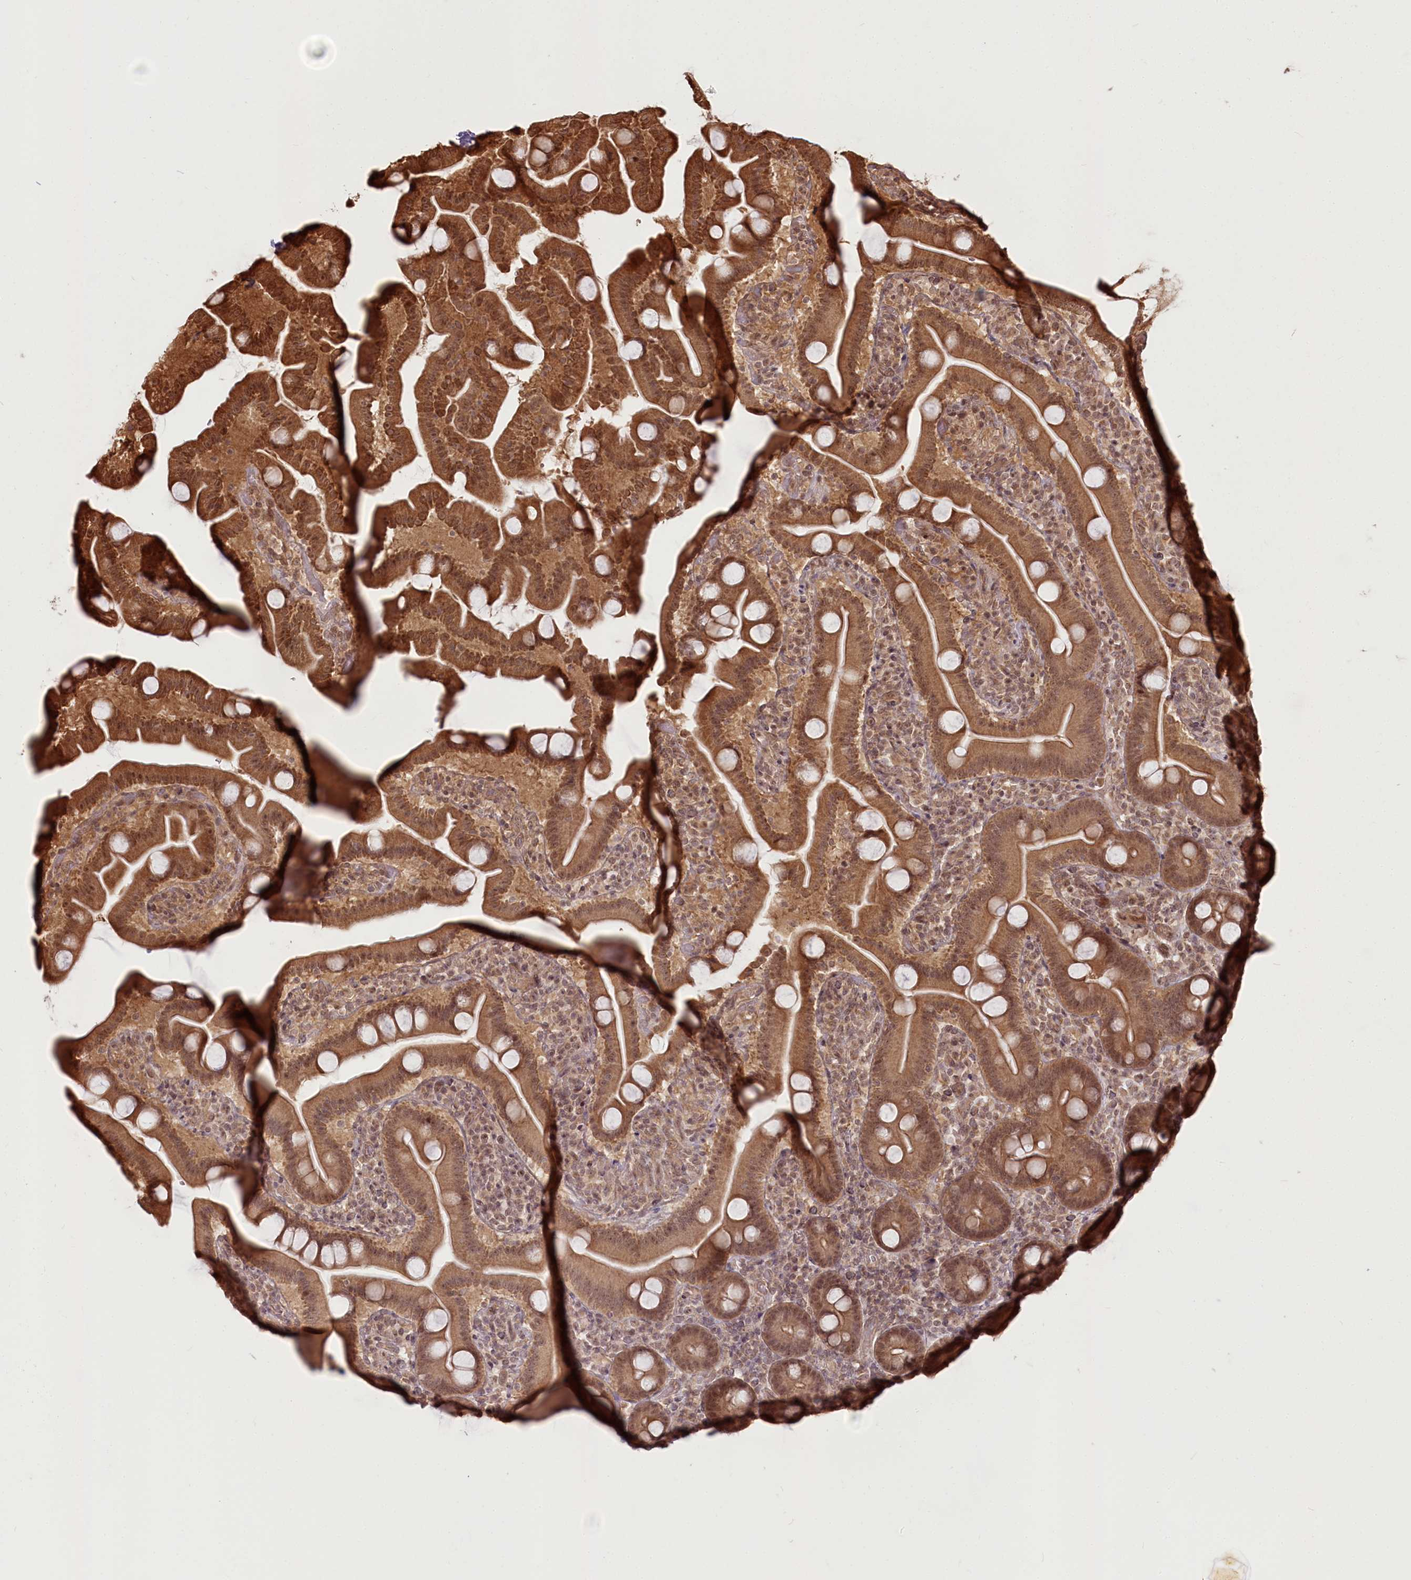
{"staining": {"intensity": "strong", "quantity": ">75%", "location": "cytoplasmic/membranous,nuclear"}, "tissue": "duodenum", "cell_type": "Glandular cells", "image_type": "normal", "snomed": [{"axis": "morphology", "description": "Normal tissue, NOS"}, {"axis": "topography", "description": "Duodenum"}], "caption": "Immunohistochemical staining of normal duodenum exhibits >75% levels of strong cytoplasmic/membranous,nuclear protein expression in approximately >75% of glandular cells. (brown staining indicates protein expression, while blue staining denotes nuclei).", "gene": "R3HDM2", "patient": {"sex": "male", "age": 55}}